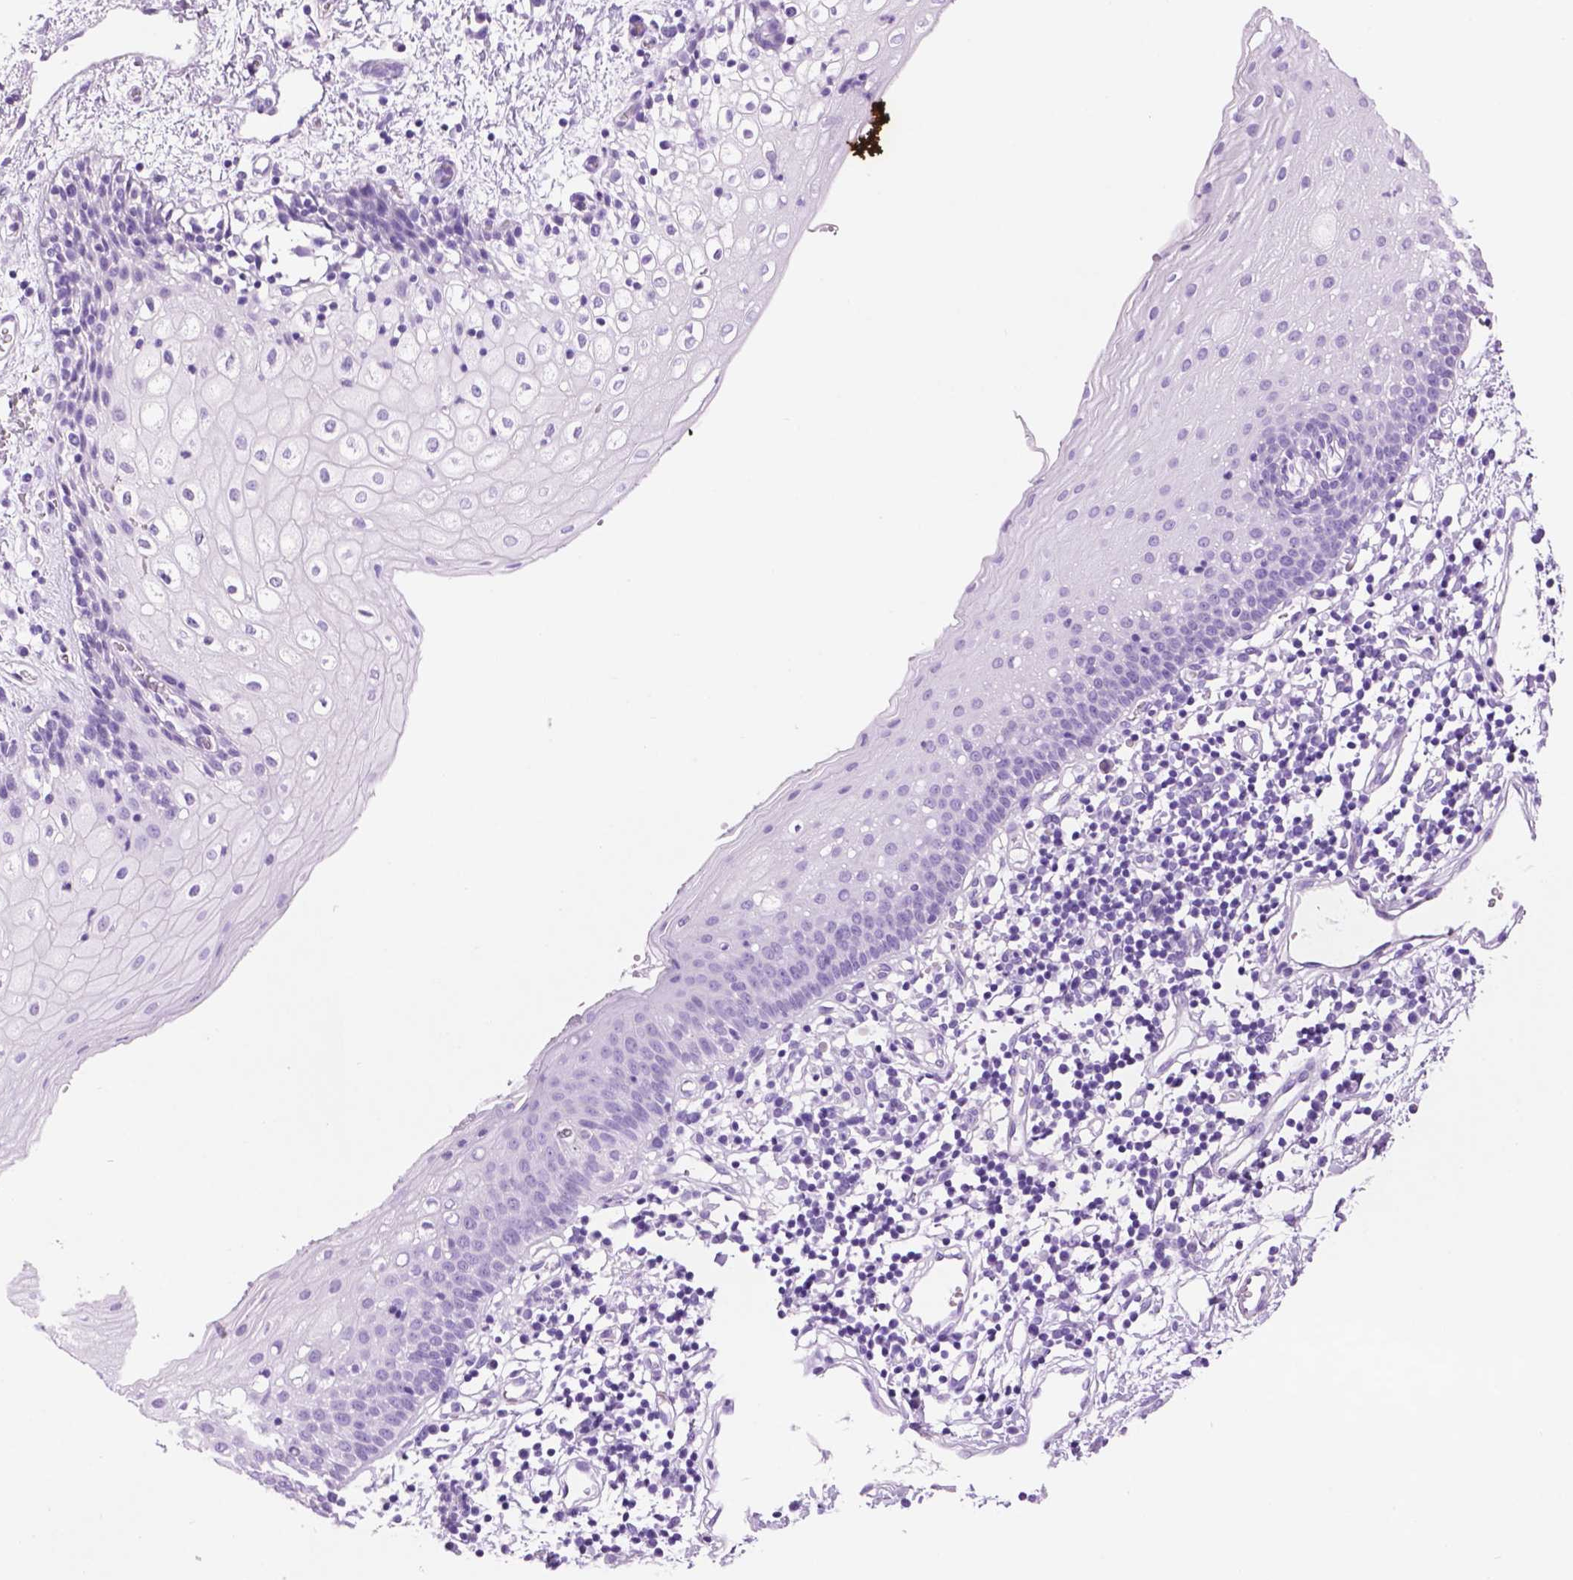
{"staining": {"intensity": "negative", "quantity": "none", "location": "none"}, "tissue": "oral mucosa", "cell_type": "Squamous epithelial cells", "image_type": "normal", "snomed": [{"axis": "morphology", "description": "Normal tissue, NOS"}, {"axis": "topography", "description": "Oral tissue"}], "caption": "This micrograph is of normal oral mucosa stained with IHC to label a protein in brown with the nuclei are counter-stained blue. There is no expression in squamous epithelial cells.", "gene": "CRYBA4", "patient": {"sex": "female", "age": 43}}